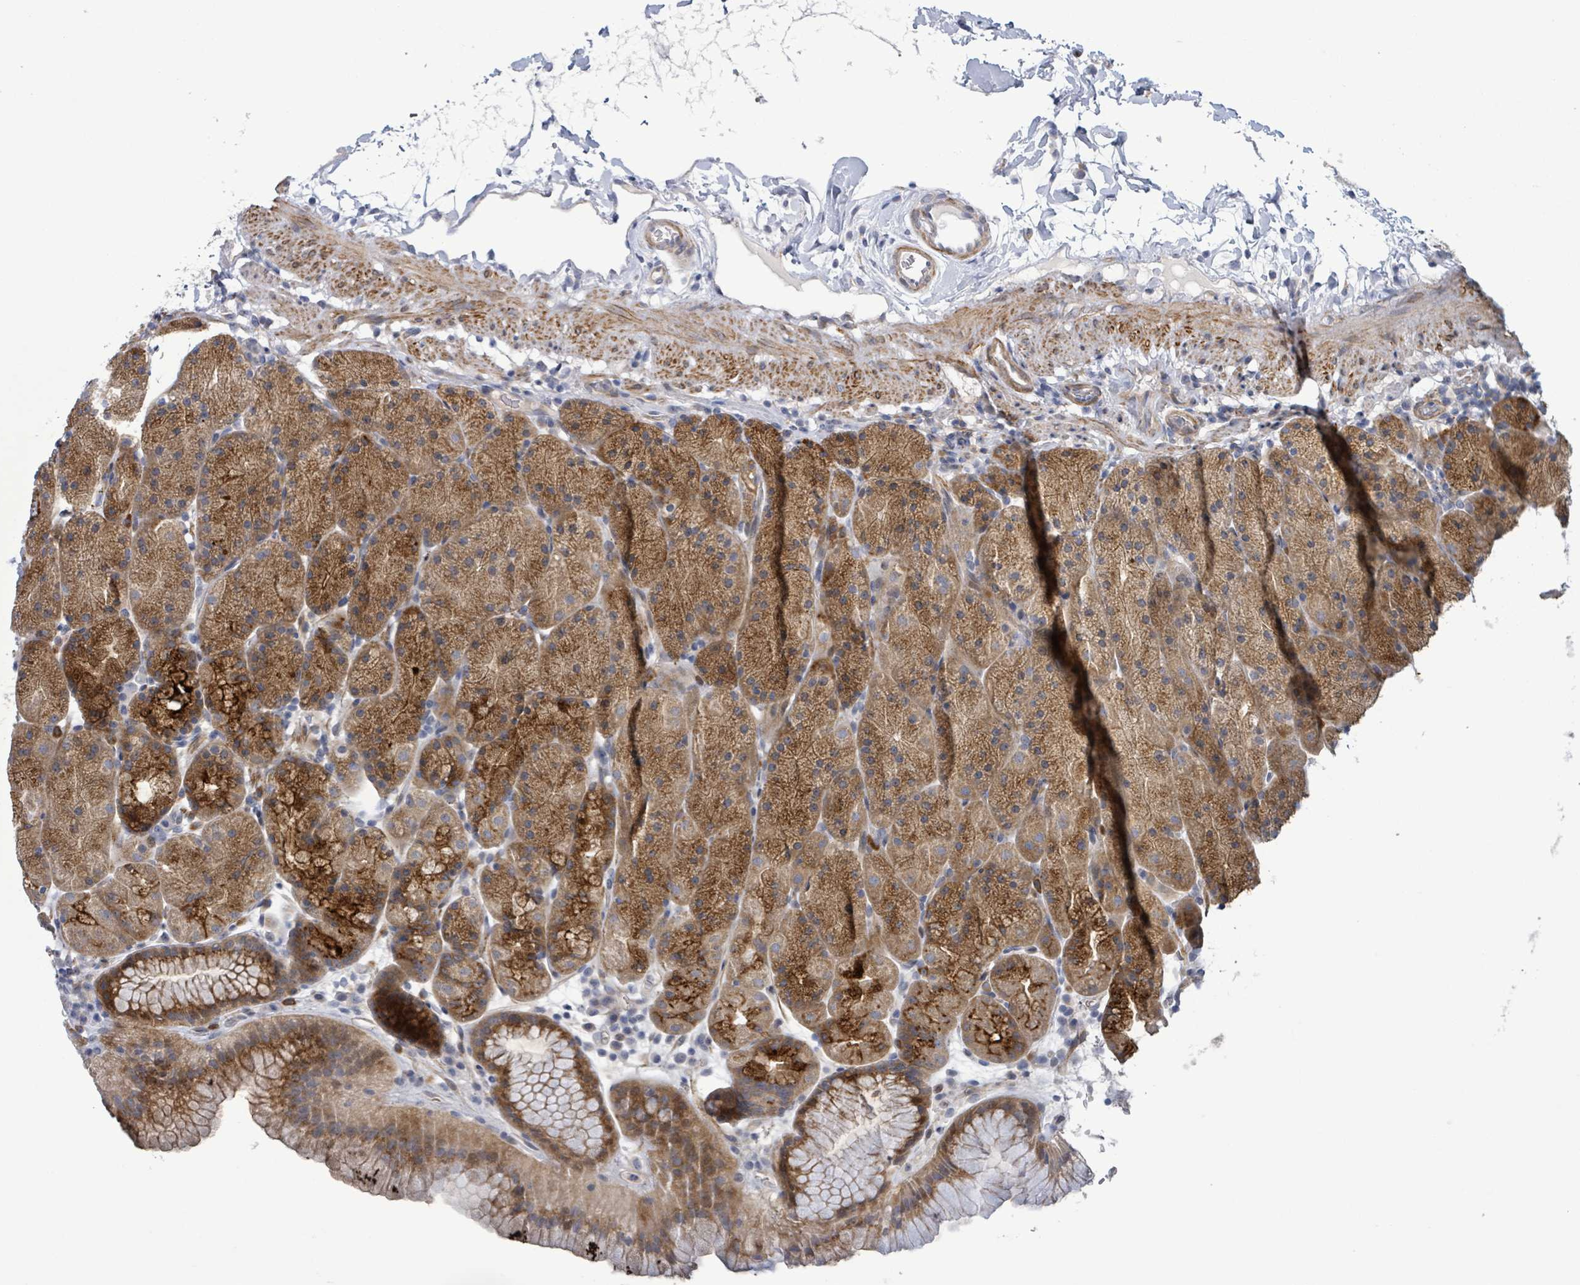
{"staining": {"intensity": "moderate", "quantity": ">75%", "location": "cytoplasmic/membranous"}, "tissue": "stomach", "cell_type": "Glandular cells", "image_type": "normal", "snomed": [{"axis": "morphology", "description": "Normal tissue, NOS"}, {"axis": "topography", "description": "Stomach, upper"}, {"axis": "topography", "description": "Stomach, lower"}], "caption": "Glandular cells demonstrate moderate cytoplasmic/membranous expression in approximately >75% of cells in benign stomach. The staining is performed using DAB (3,3'-diaminobenzidine) brown chromogen to label protein expression. The nuclei are counter-stained blue using hematoxylin.", "gene": "C9orf152", "patient": {"sex": "male", "age": 67}}